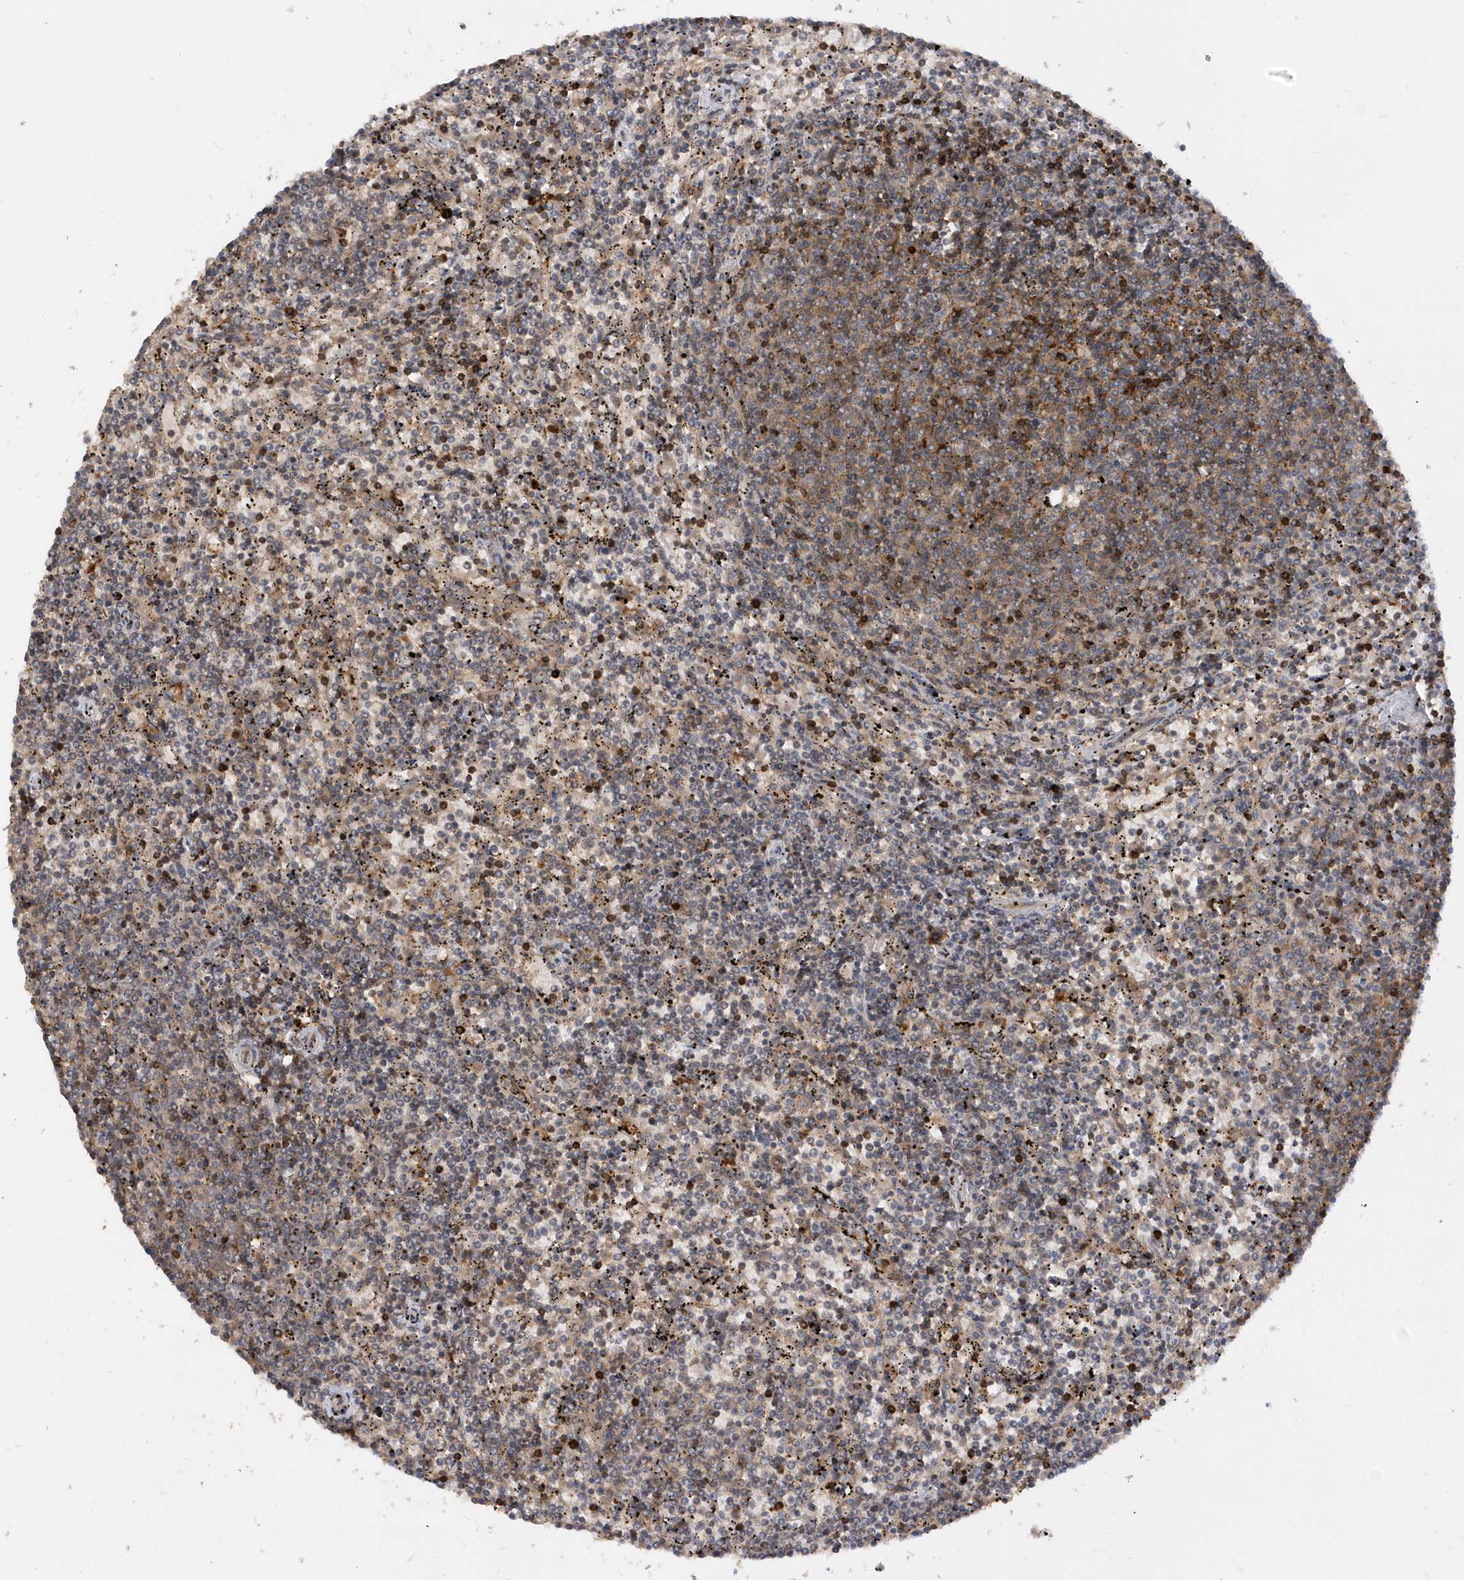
{"staining": {"intensity": "weak", "quantity": "<25%", "location": "cytoplasmic/membranous"}, "tissue": "lymphoma", "cell_type": "Tumor cells", "image_type": "cancer", "snomed": [{"axis": "morphology", "description": "Malignant lymphoma, non-Hodgkin's type, Low grade"}, {"axis": "topography", "description": "Spleen"}], "caption": "Immunohistochemistry (IHC) histopathology image of neoplastic tissue: lymphoma stained with DAB (3,3'-diaminobenzidine) reveals no significant protein staining in tumor cells.", "gene": "RPE", "patient": {"sex": "female", "age": 50}}